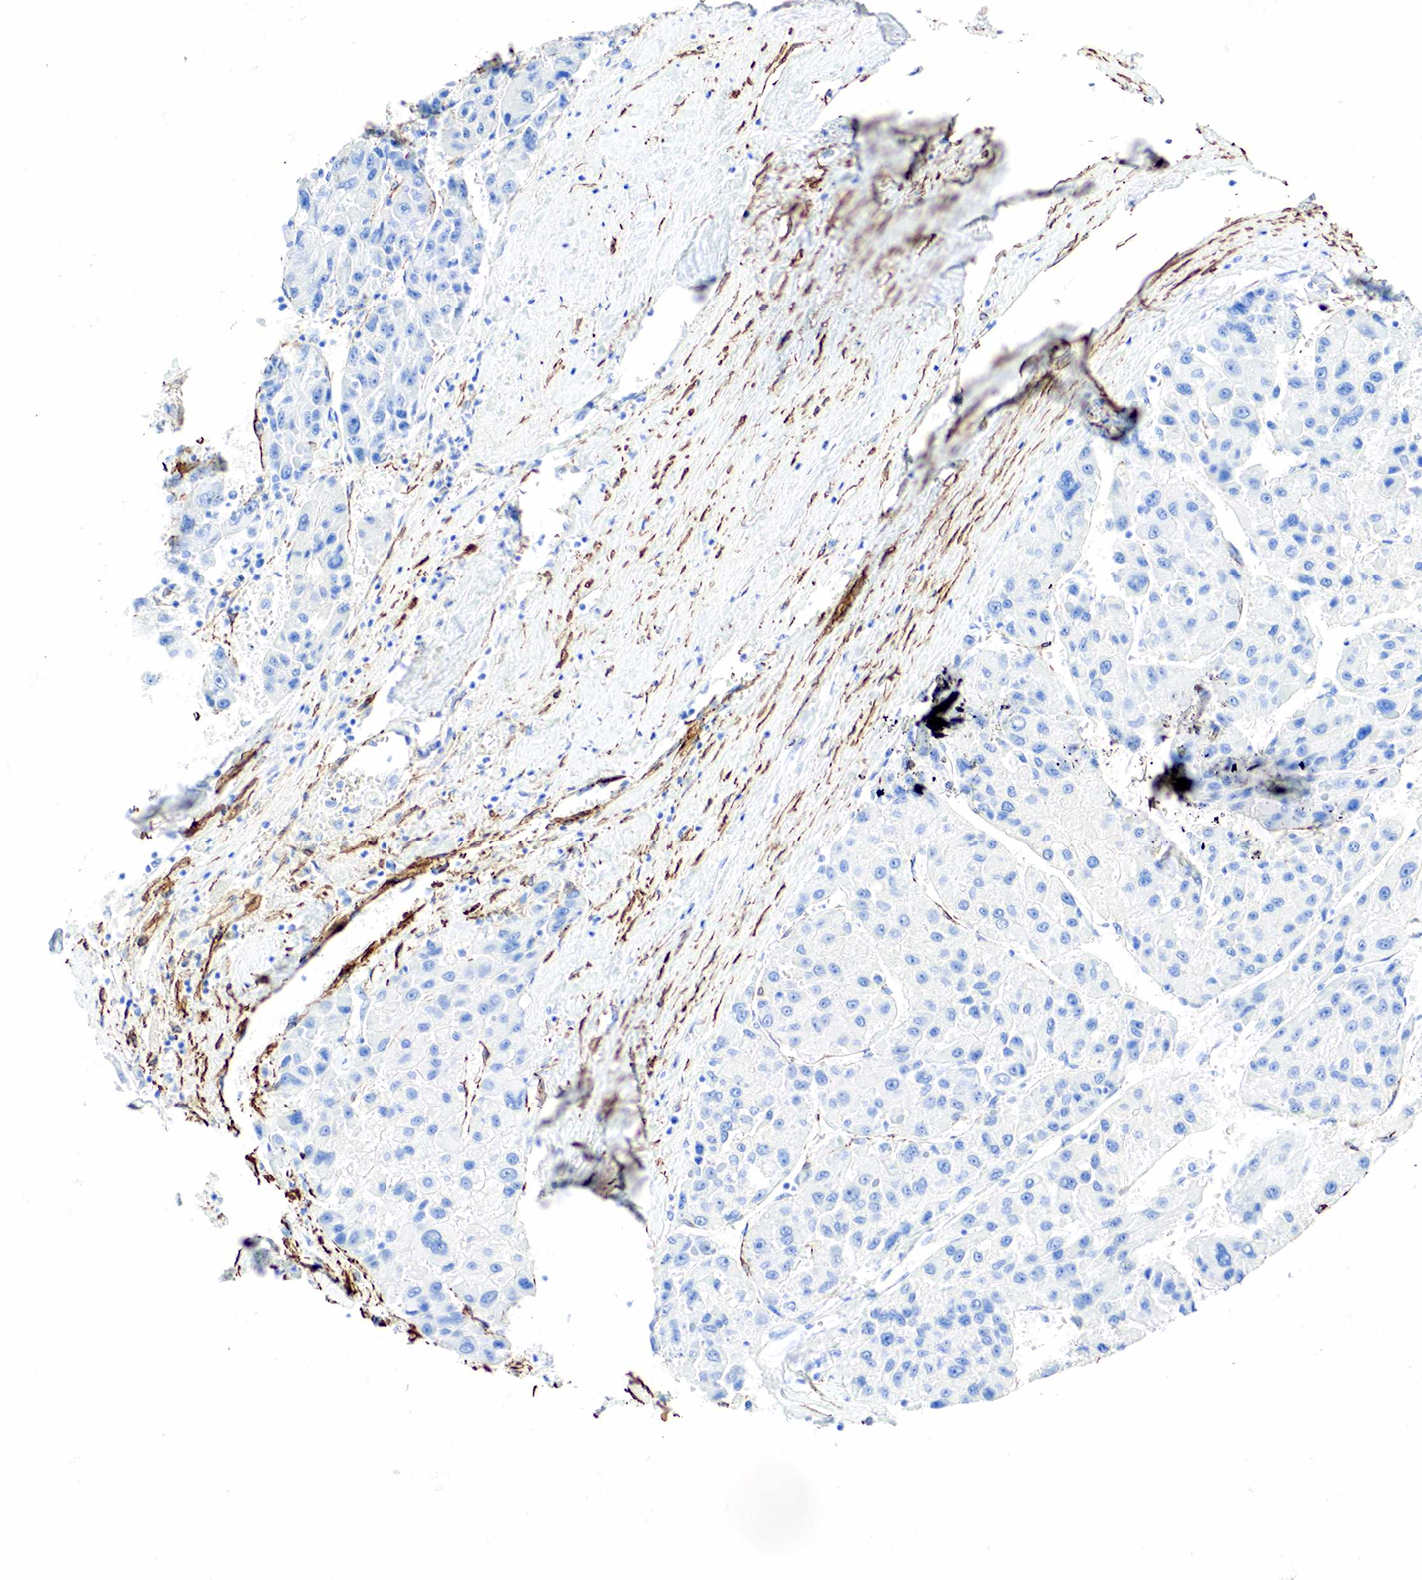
{"staining": {"intensity": "negative", "quantity": "none", "location": "none"}, "tissue": "stomach cancer", "cell_type": "Tumor cells", "image_type": "cancer", "snomed": [{"axis": "morphology", "description": "Adenocarcinoma, NOS"}, {"axis": "topography", "description": "Stomach, upper"}], "caption": "High magnification brightfield microscopy of adenocarcinoma (stomach) stained with DAB (3,3'-diaminobenzidine) (brown) and counterstained with hematoxylin (blue): tumor cells show no significant staining.", "gene": "ACTA1", "patient": {"sex": "male", "age": 76}}